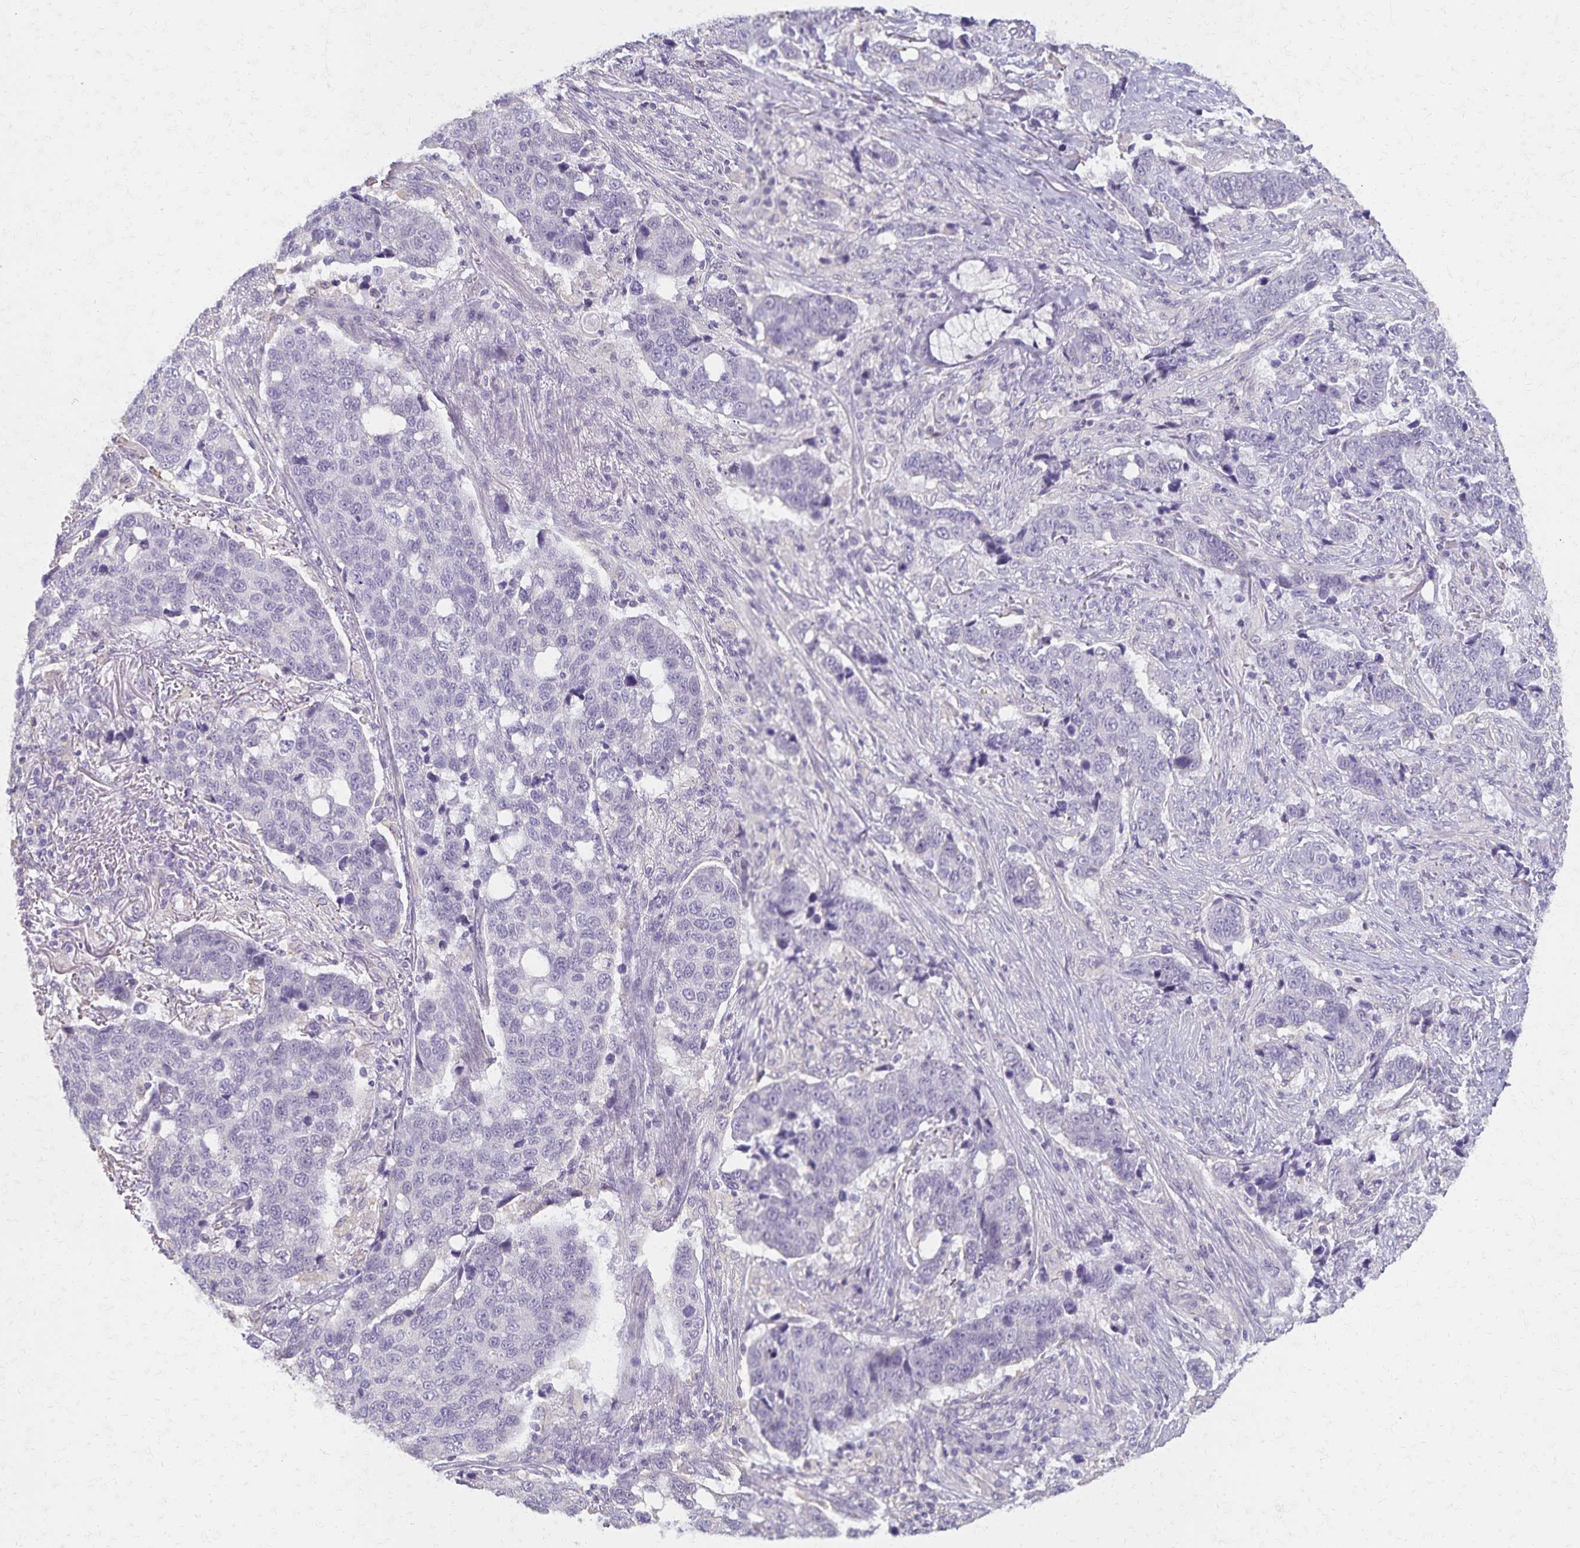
{"staining": {"intensity": "negative", "quantity": "none", "location": "none"}, "tissue": "lung cancer", "cell_type": "Tumor cells", "image_type": "cancer", "snomed": [{"axis": "morphology", "description": "Squamous cell carcinoma, NOS"}, {"axis": "topography", "description": "Lymph node"}, {"axis": "topography", "description": "Lung"}], "caption": "Immunohistochemistry of human squamous cell carcinoma (lung) shows no positivity in tumor cells.", "gene": "KISS1", "patient": {"sex": "male", "age": 61}}